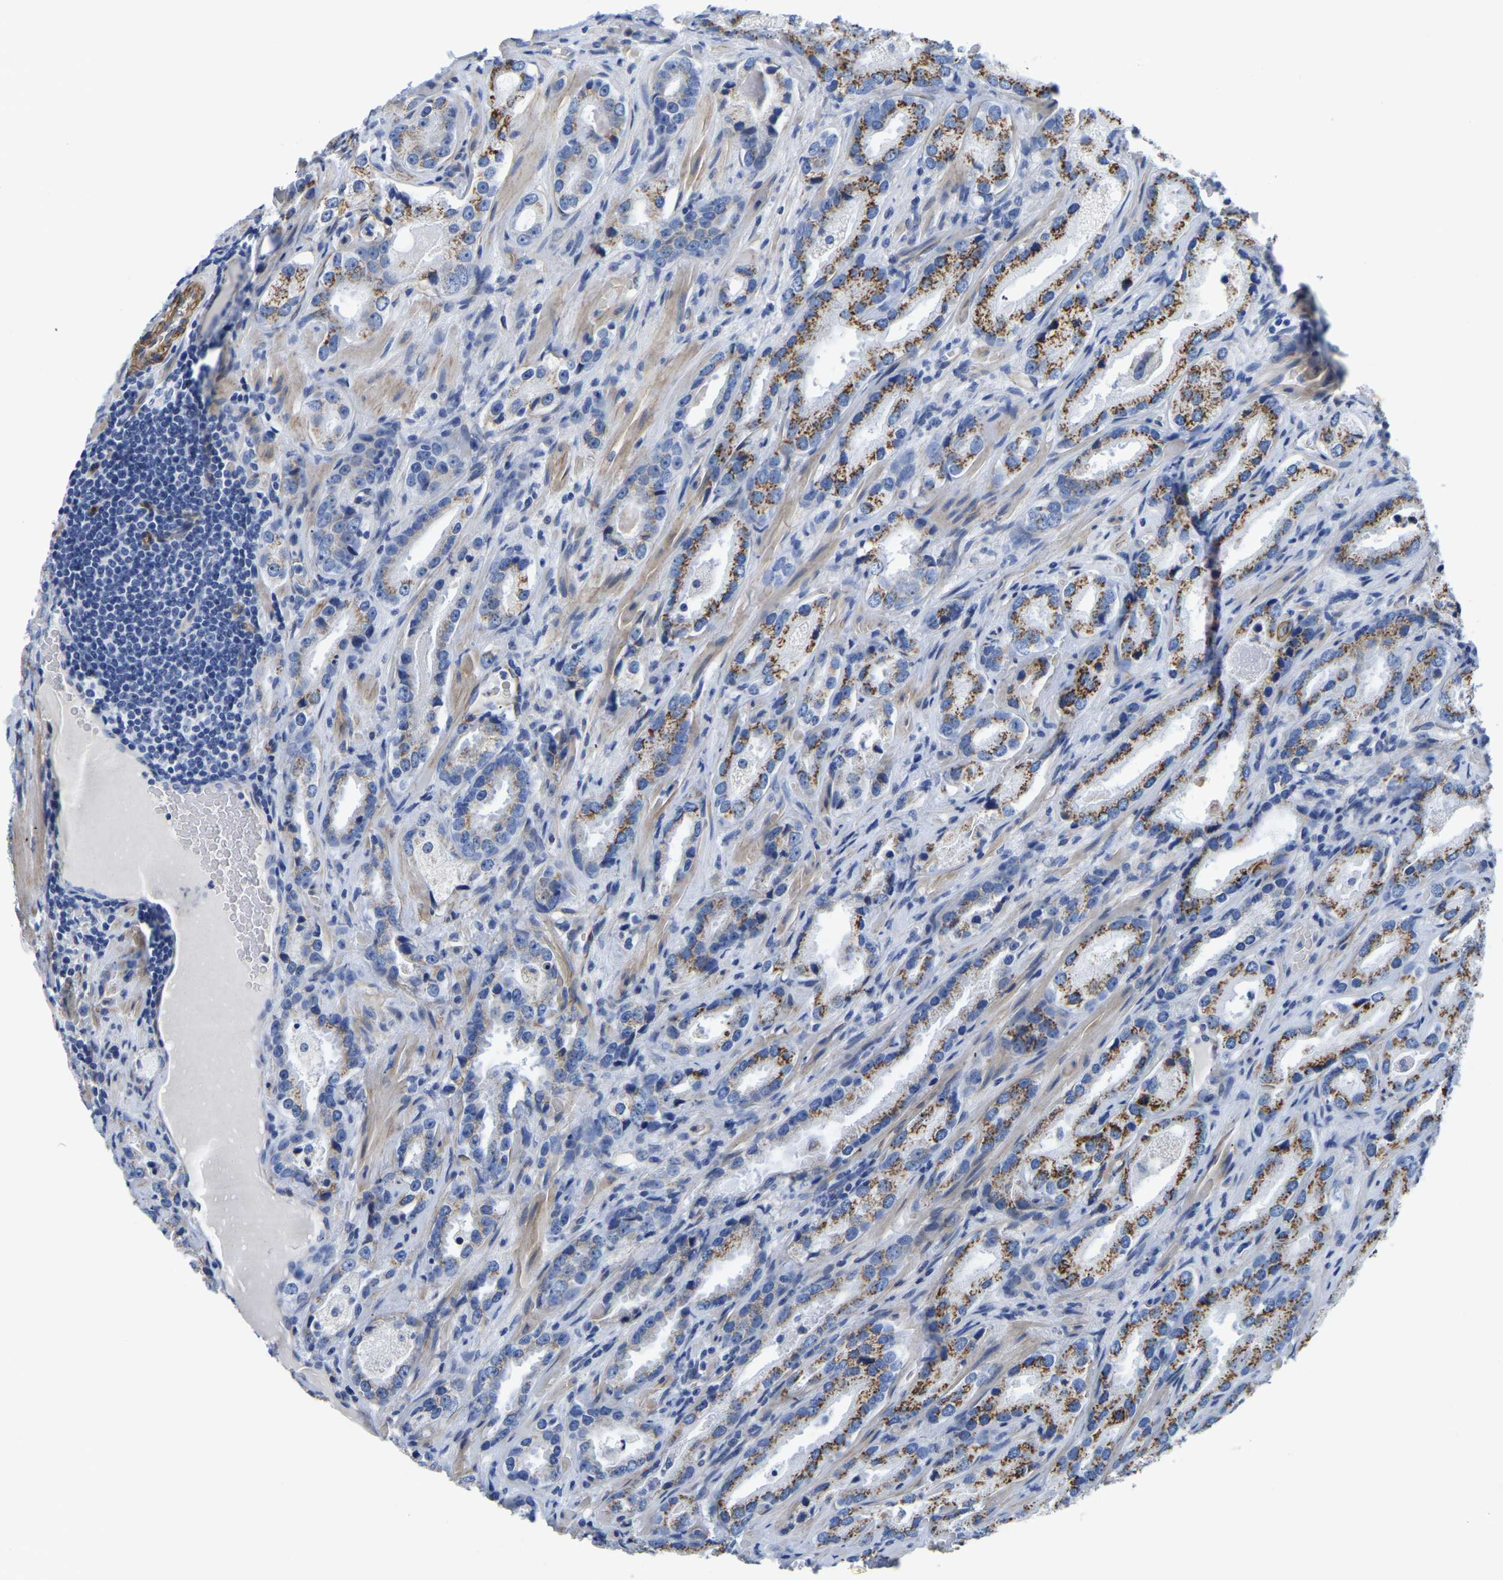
{"staining": {"intensity": "moderate", "quantity": ">75%", "location": "cytoplasmic/membranous"}, "tissue": "prostate cancer", "cell_type": "Tumor cells", "image_type": "cancer", "snomed": [{"axis": "morphology", "description": "Adenocarcinoma, High grade"}, {"axis": "topography", "description": "Prostate"}], "caption": "Prostate cancer stained with DAB IHC displays medium levels of moderate cytoplasmic/membranous staining in about >75% of tumor cells. (IHC, brightfield microscopy, high magnification).", "gene": "SLC45A3", "patient": {"sex": "male", "age": 63}}